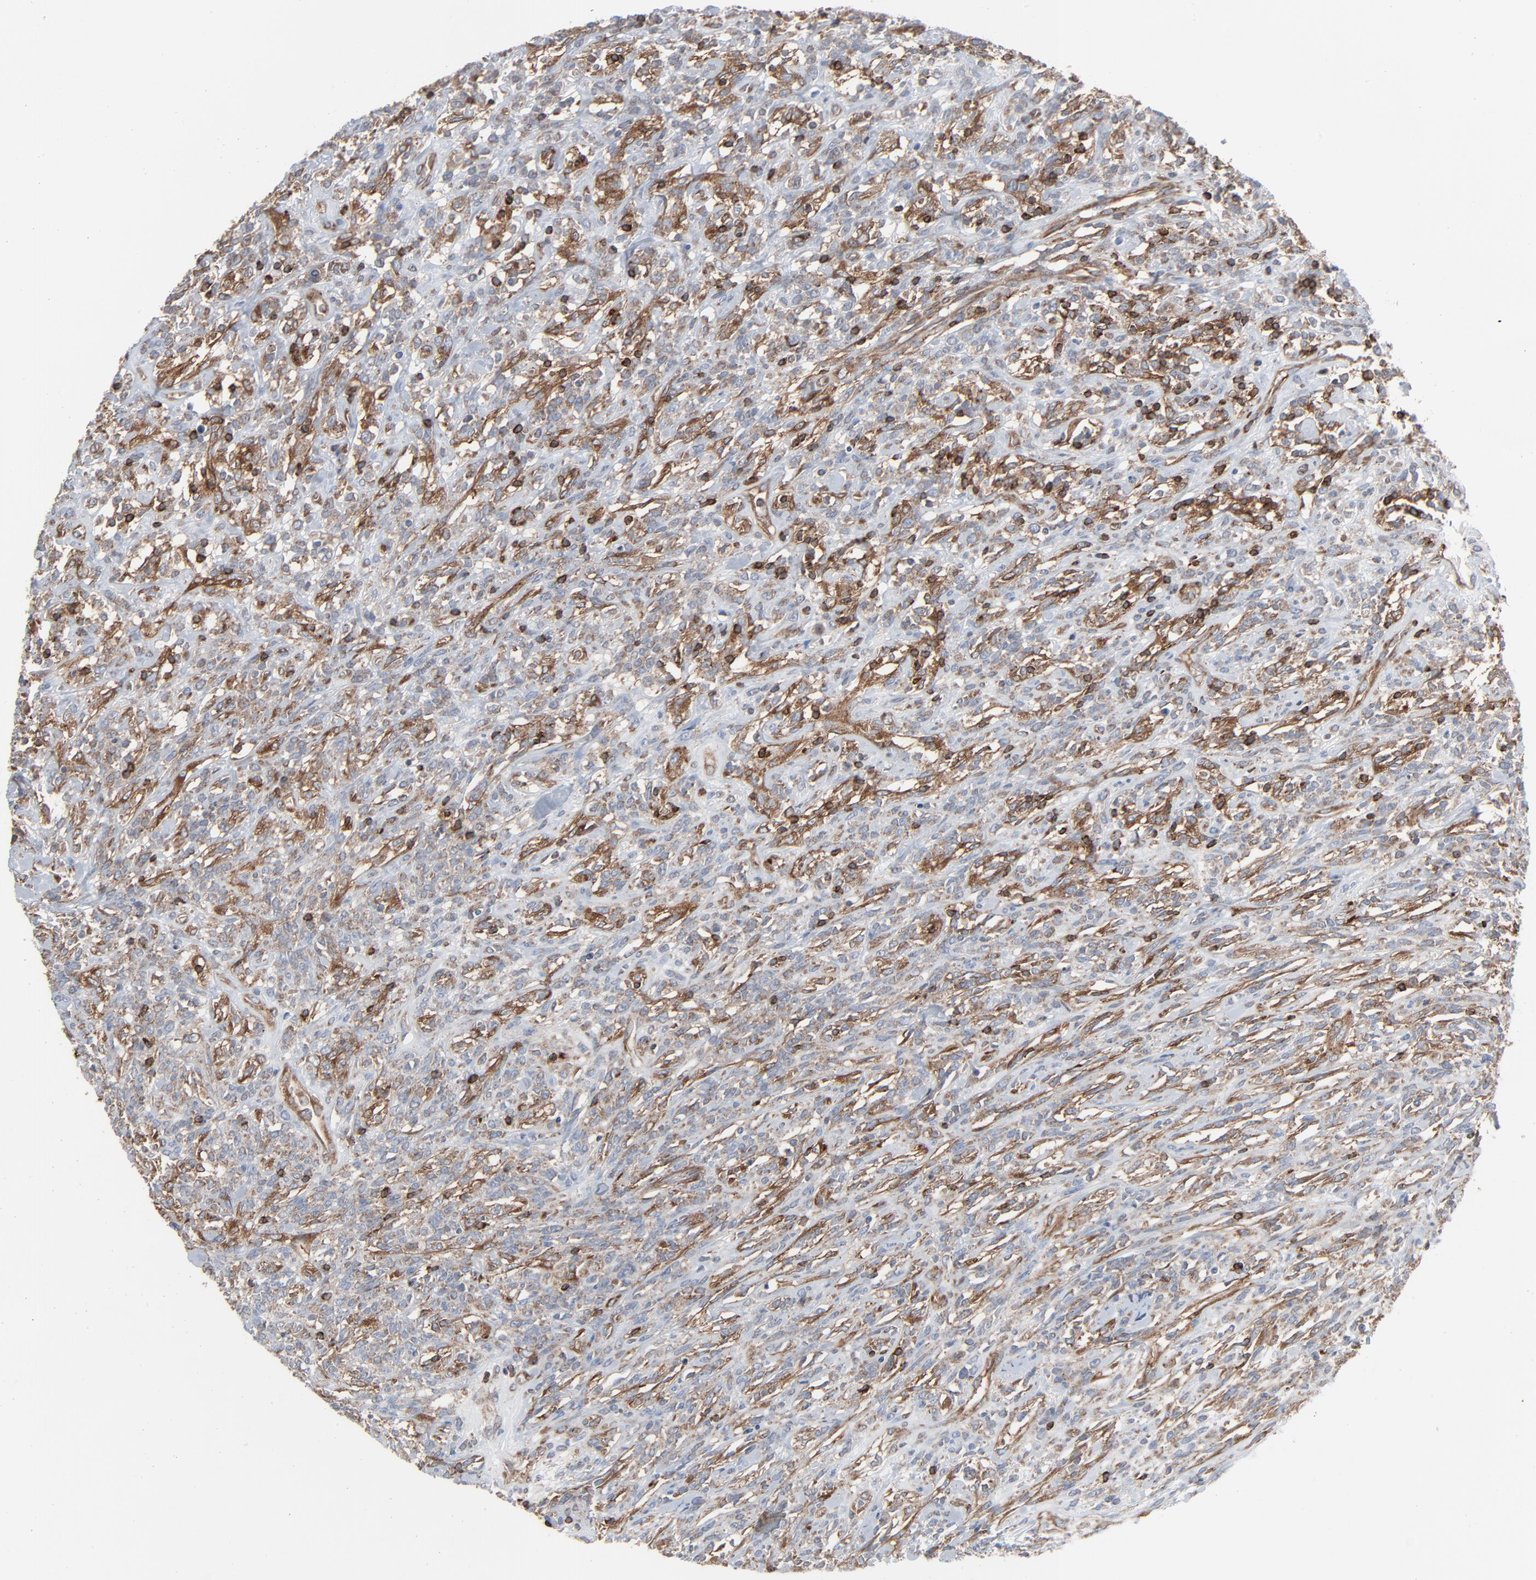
{"staining": {"intensity": "moderate", "quantity": "25%-75%", "location": "cytoplasmic/membranous"}, "tissue": "lymphoma", "cell_type": "Tumor cells", "image_type": "cancer", "snomed": [{"axis": "morphology", "description": "Malignant lymphoma, non-Hodgkin's type, High grade"}, {"axis": "topography", "description": "Lymph node"}], "caption": "The immunohistochemical stain labels moderate cytoplasmic/membranous positivity in tumor cells of lymphoma tissue.", "gene": "OPTN", "patient": {"sex": "female", "age": 73}}